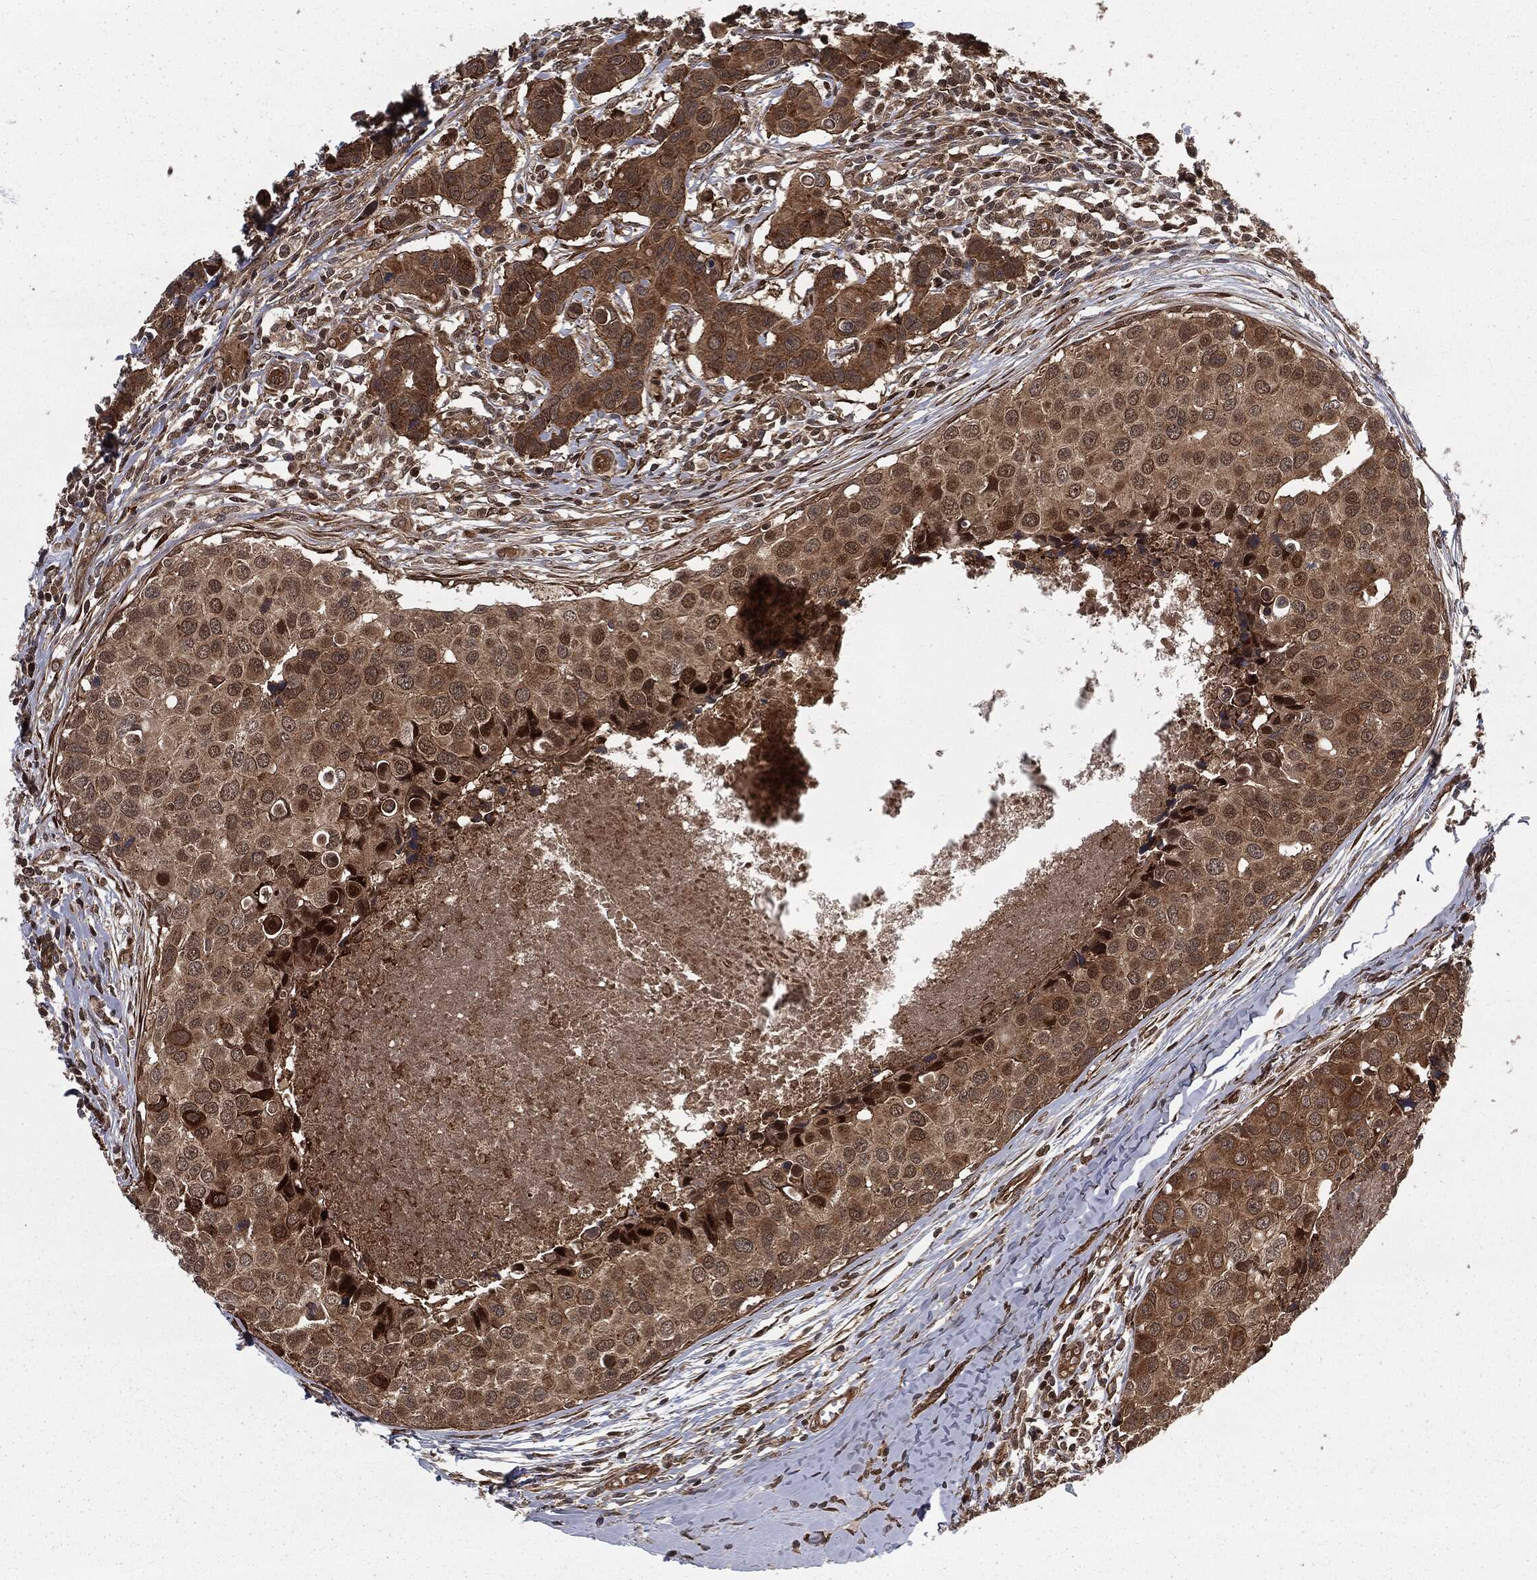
{"staining": {"intensity": "moderate", "quantity": ">75%", "location": "cytoplasmic/membranous,nuclear"}, "tissue": "breast cancer", "cell_type": "Tumor cells", "image_type": "cancer", "snomed": [{"axis": "morphology", "description": "Duct carcinoma"}, {"axis": "topography", "description": "Breast"}], "caption": "DAB (3,3'-diaminobenzidine) immunohistochemical staining of breast invasive ductal carcinoma demonstrates moderate cytoplasmic/membranous and nuclear protein expression in approximately >75% of tumor cells. (Stains: DAB (3,3'-diaminobenzidine) in brown, nuclei in blue, Microscopy: brightfield microscopy at high magnification).", "gene": "RANBP9", "patient": {"sex": "female", "age": 24}}